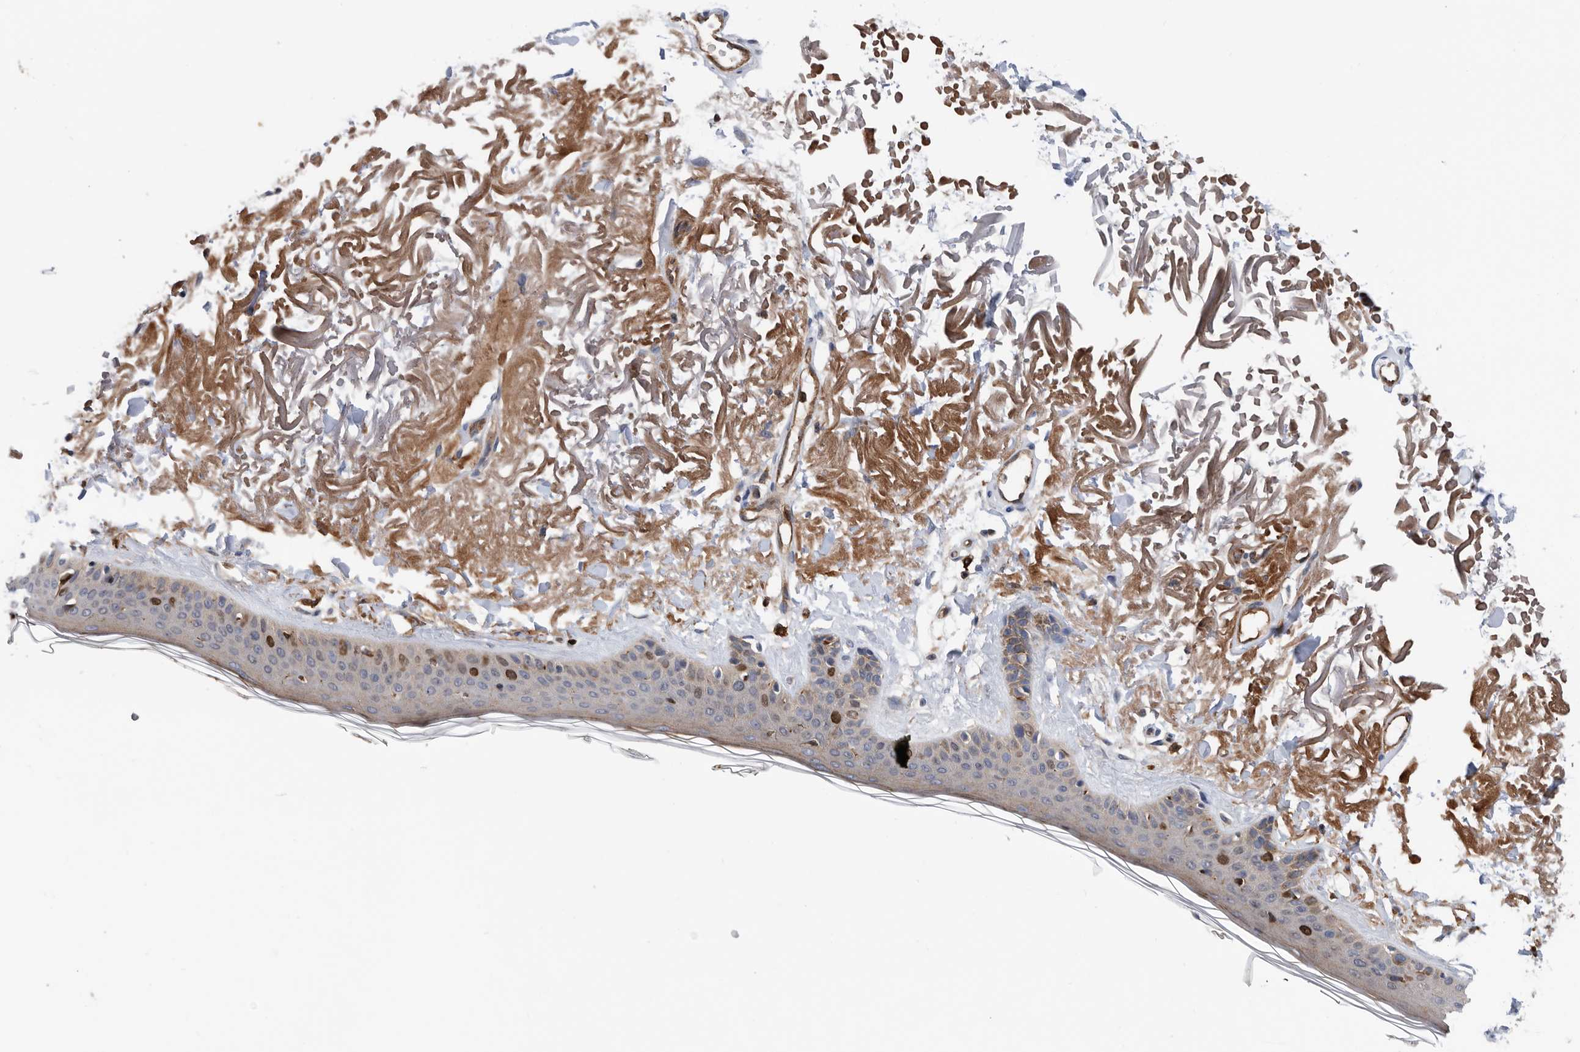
{"staining": {"intensity": "moderate", "quantity": ">75%", "location": "cytoplasmic/membranous"}, "tissue": "skin", "cell_type": "Fibroblasts", "image_type": "normal", "snomed": [{"axis": "morphology", "description": "Normal tissue, NOS"}, {"axis": "topography", "description": "Skin"}, {"axis": "topography", "description": "Skeletal muscle"}], "caption": "Protein expression by IHC displays moderate cytoplasmic/membranous expression in about >75% of fibroblasts in normal skin. The protein is stained brown, and the nuclei are stained in blue (DAB IHC with brightfield microscopy, high magnification).", "gene": "ATAD2", "patient": {"sex": "male", "age": 83}}